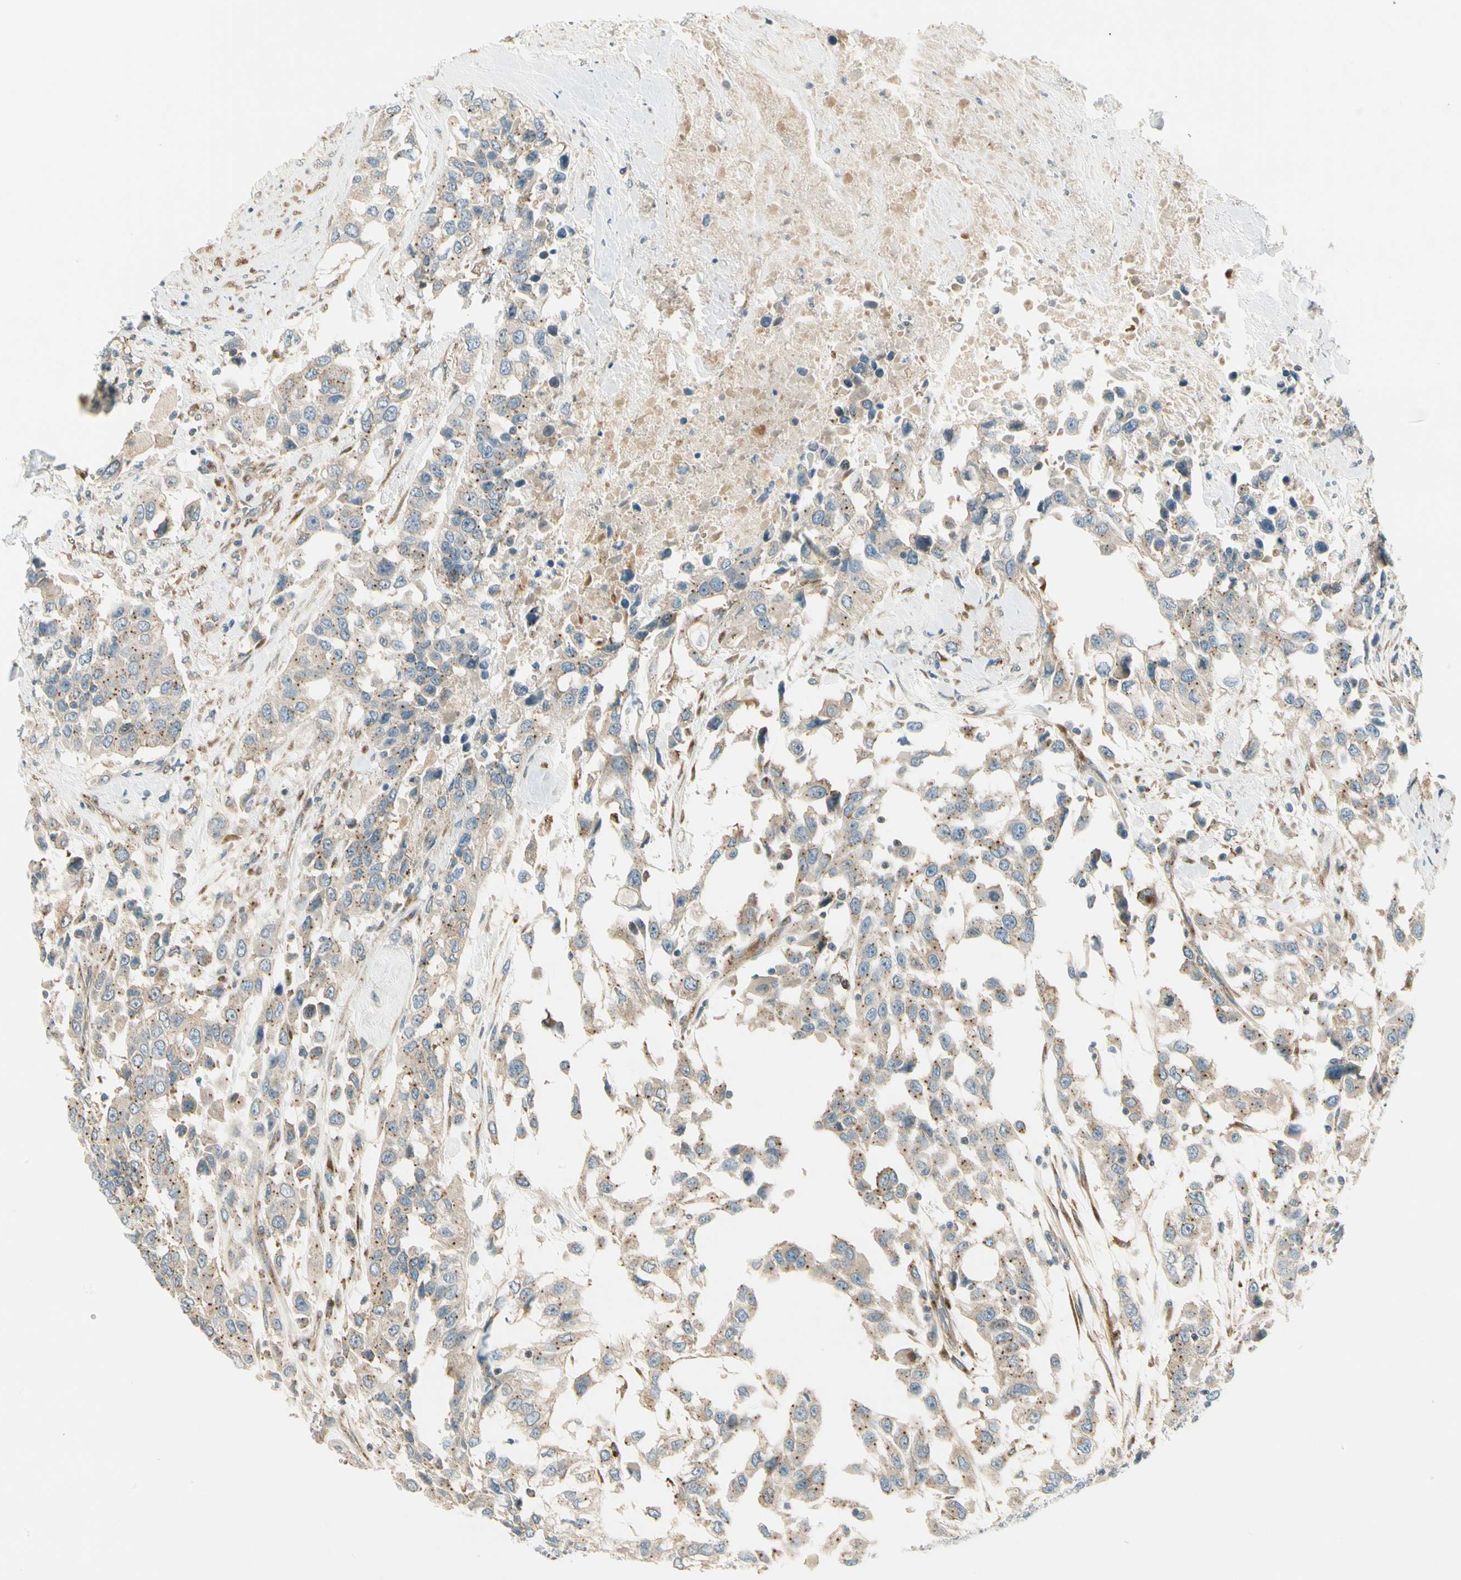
{"staining": {"intensity": "weak", "quantity": ">75%", "location": "cytoplasmic/membranous"}, "tissue": "urothelial cancer", "cell_type": "Tumor cells", "image_type": "cancer", "snomed": [{"axis": "morphology", "description": "Urothelial carcinoma, High grade"}, {"axis": "topography", "description": "Urinary bladder"}], "caption": "Protein staining displays weak cytoplasmic/membranous expression in approximately >75% of tumor cells in urothelial cancer. Immunohistochemistry stains the protein in brown and the nuclei are stained blue.", "gene": "MANSC1", "patient": {"sex": "female", "age": 80}}